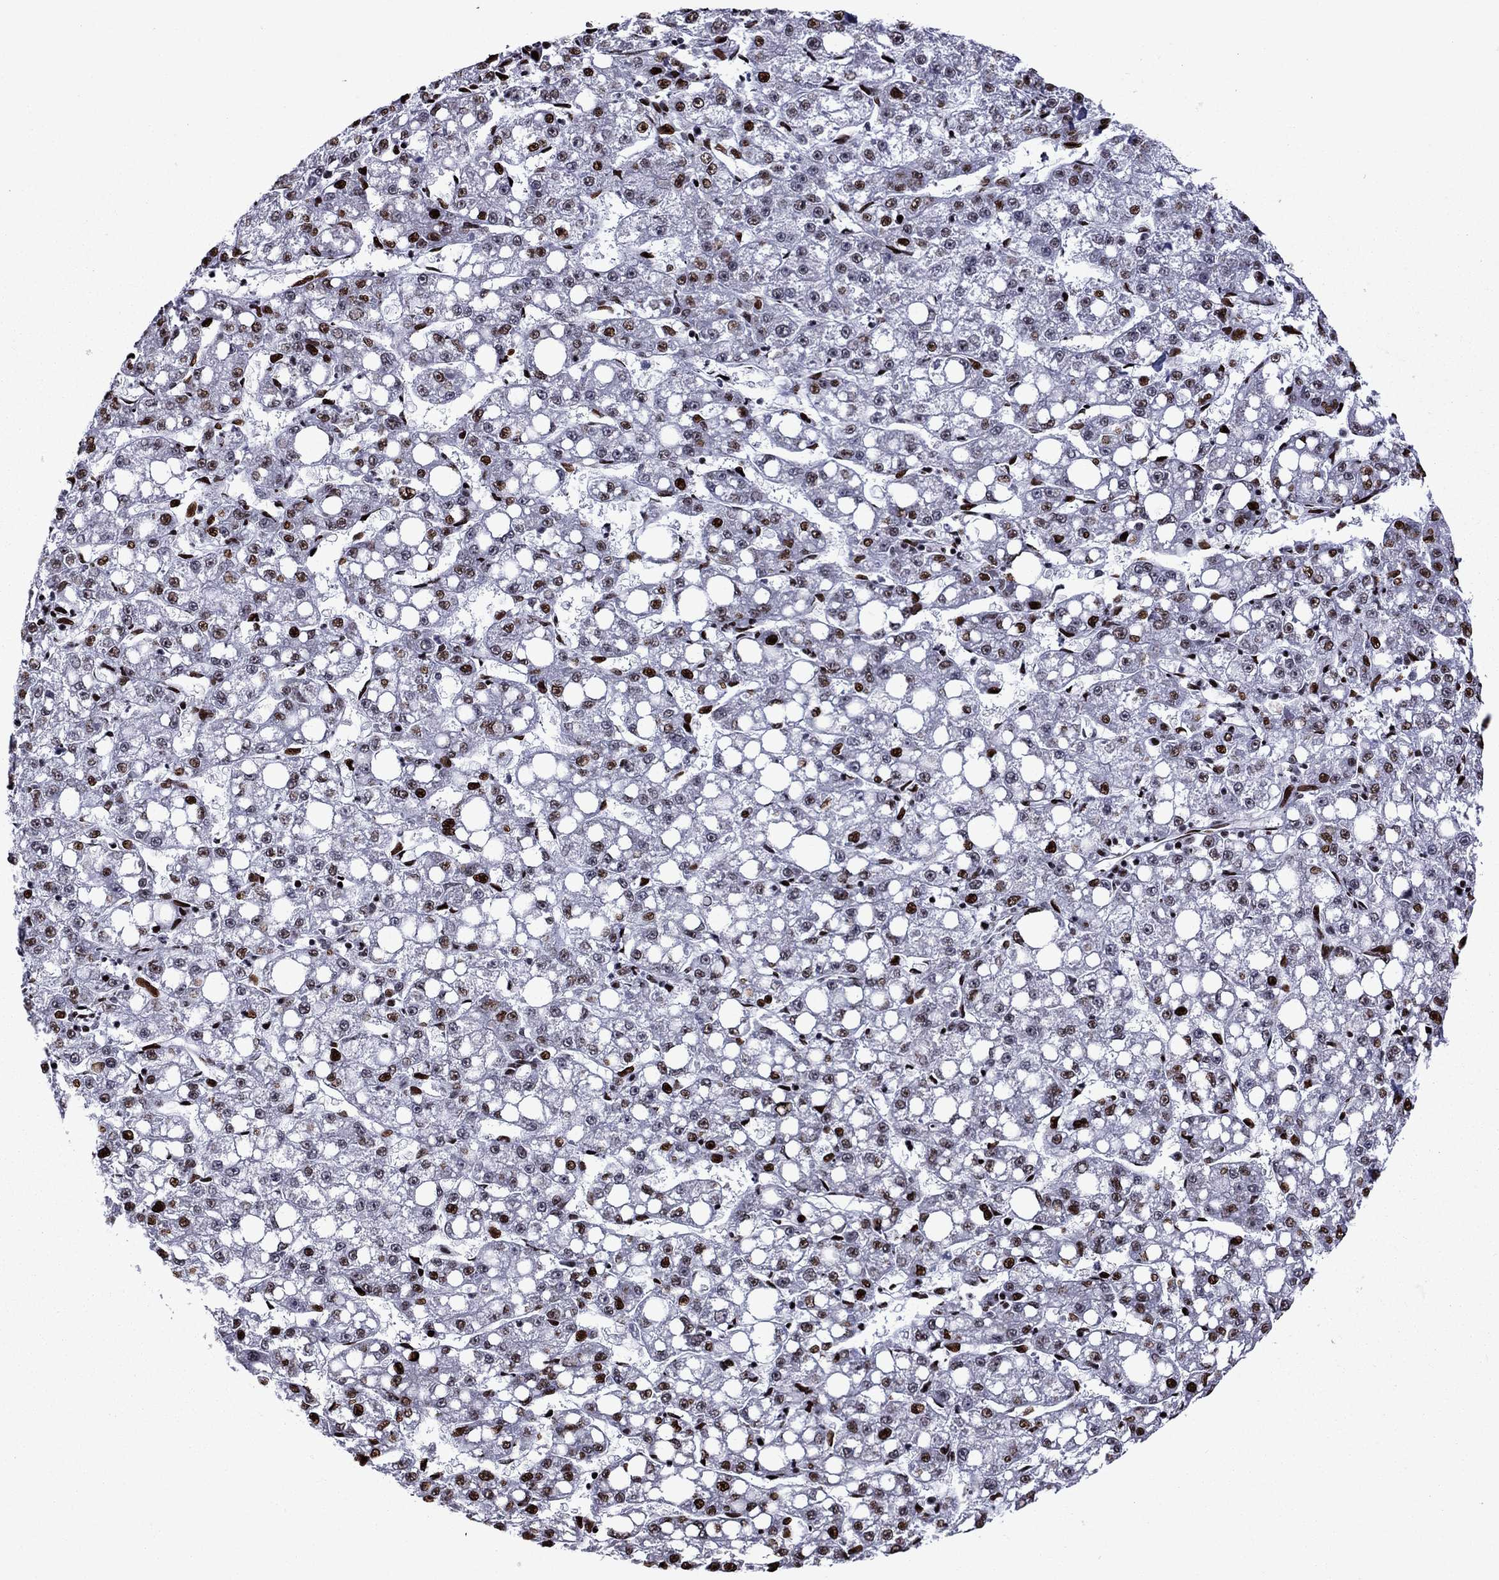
{"staining": {"intensity": "strong", "quantity": "25%-75%", "location": "nuclear"}, "tissue": "liver cancer", "cell_type": "Tumor cells", "image_type": "cancer", "snomed": [{"axis": "morphology", "description": "Carcinoma, Hepatocellular, NOS"}, {"axis": "topography", "description": "Liver"}], "caption": "Immunohistochemical staining of human hepatocellular carcinoma (liver) exhibits strong nuclear protein expression in approximately 25%-75% of tumor cells.", "gene": "LIMK1", "patient": {"sex": "female", "age": 65}}